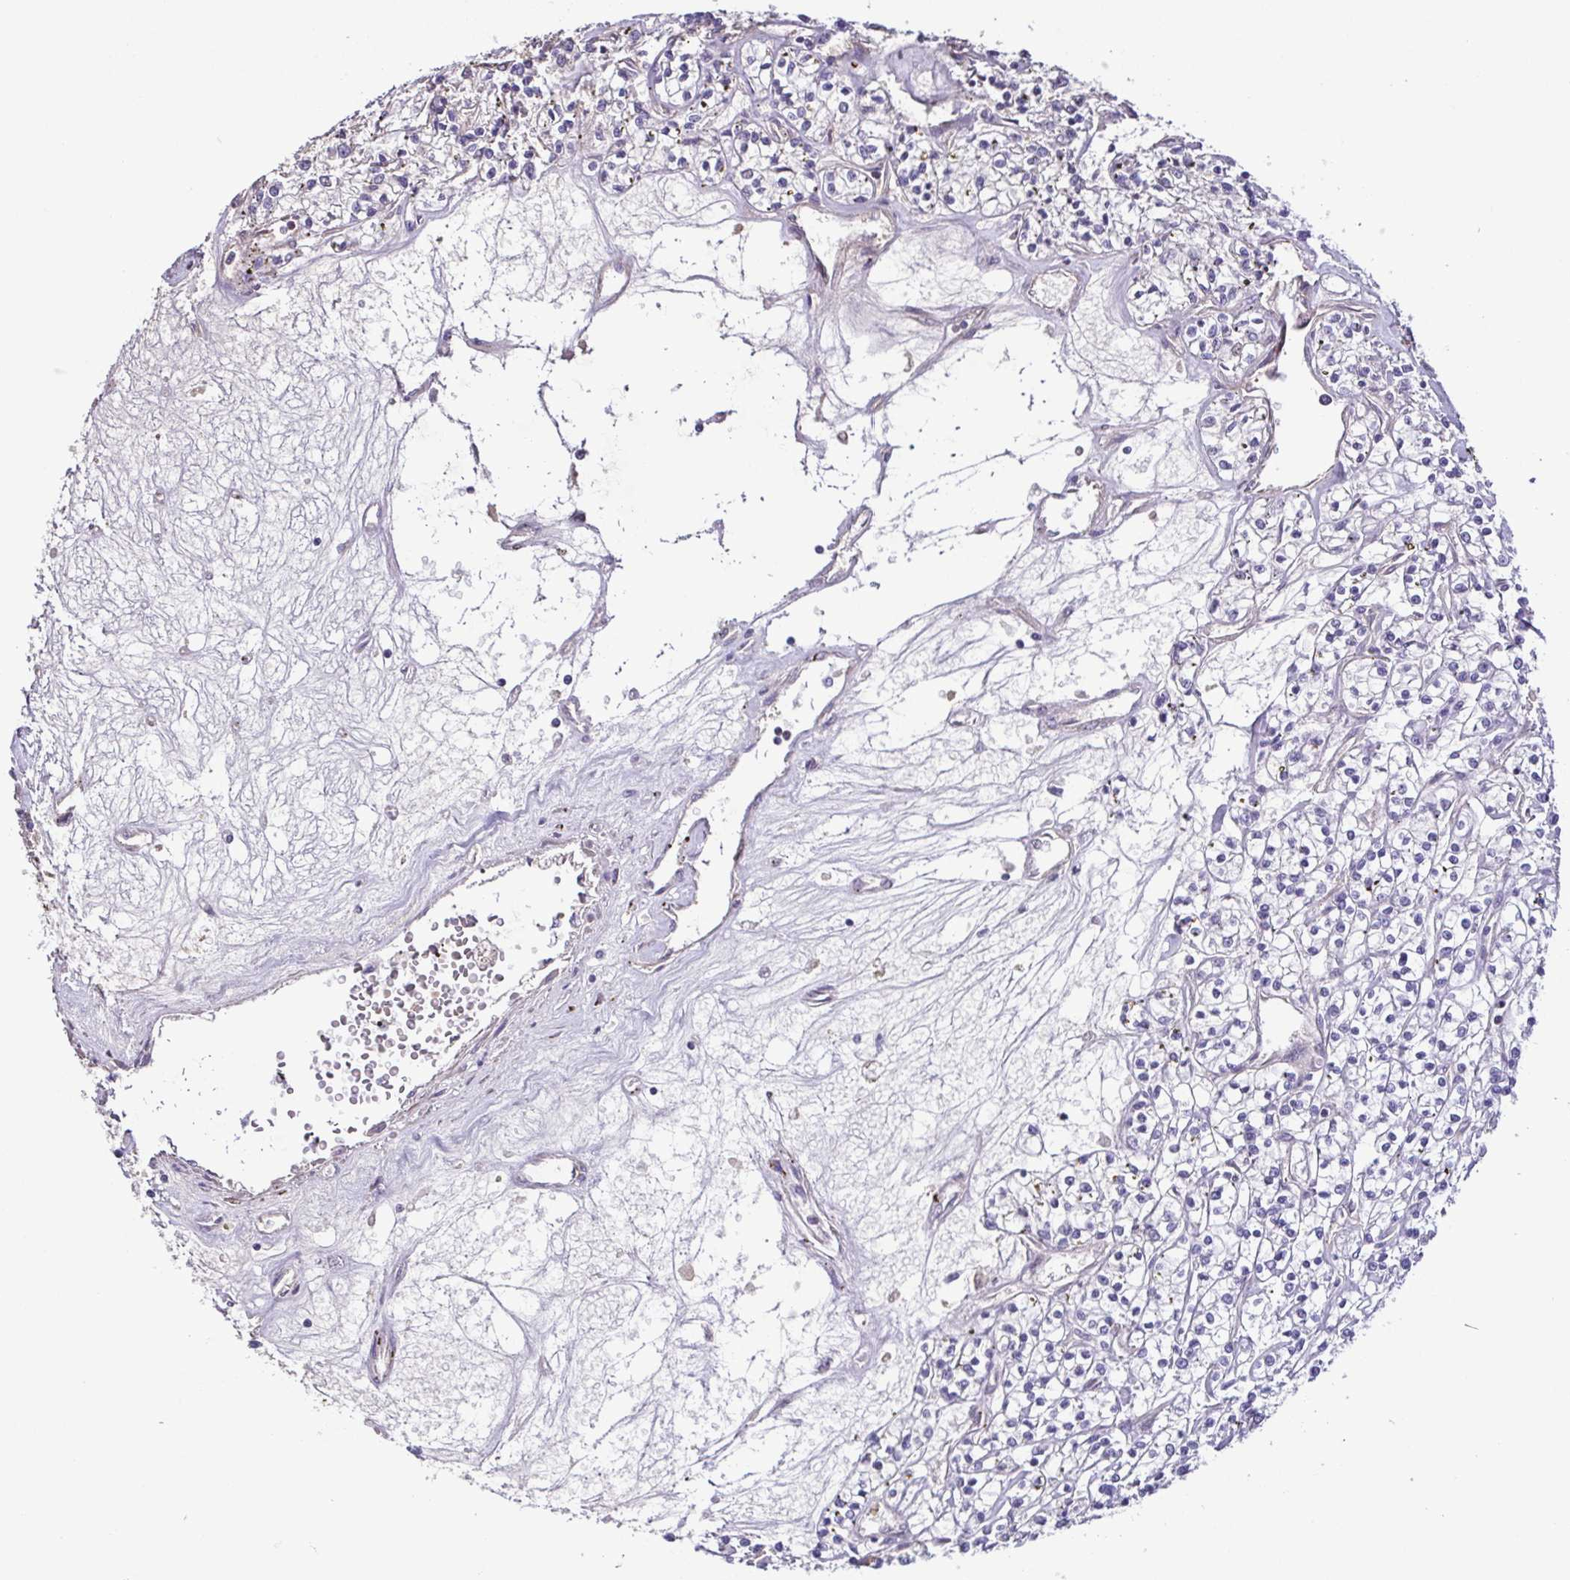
{"staining": {"intensity": "negative", "quantity": "none", "location": "none"}, "tissue": "renal cancer", "cell_type": "Tumor cells", "image_type": "cancer", "snomed": [{"axis": "morphology", "description": "Adenocarcinoma, NOS"}, {"axis": "topography", "description": "Kidney"}], "caption": "This photomicrograph is of renal adenocarcinoma stained with immunohistochemistry (IHC) to label a protein in brown with the nuclei are counter-stained blue. There is no positivity in tumor cells.", "gene": "MYL10", "patient": {"sex": "female", "age": 59}}